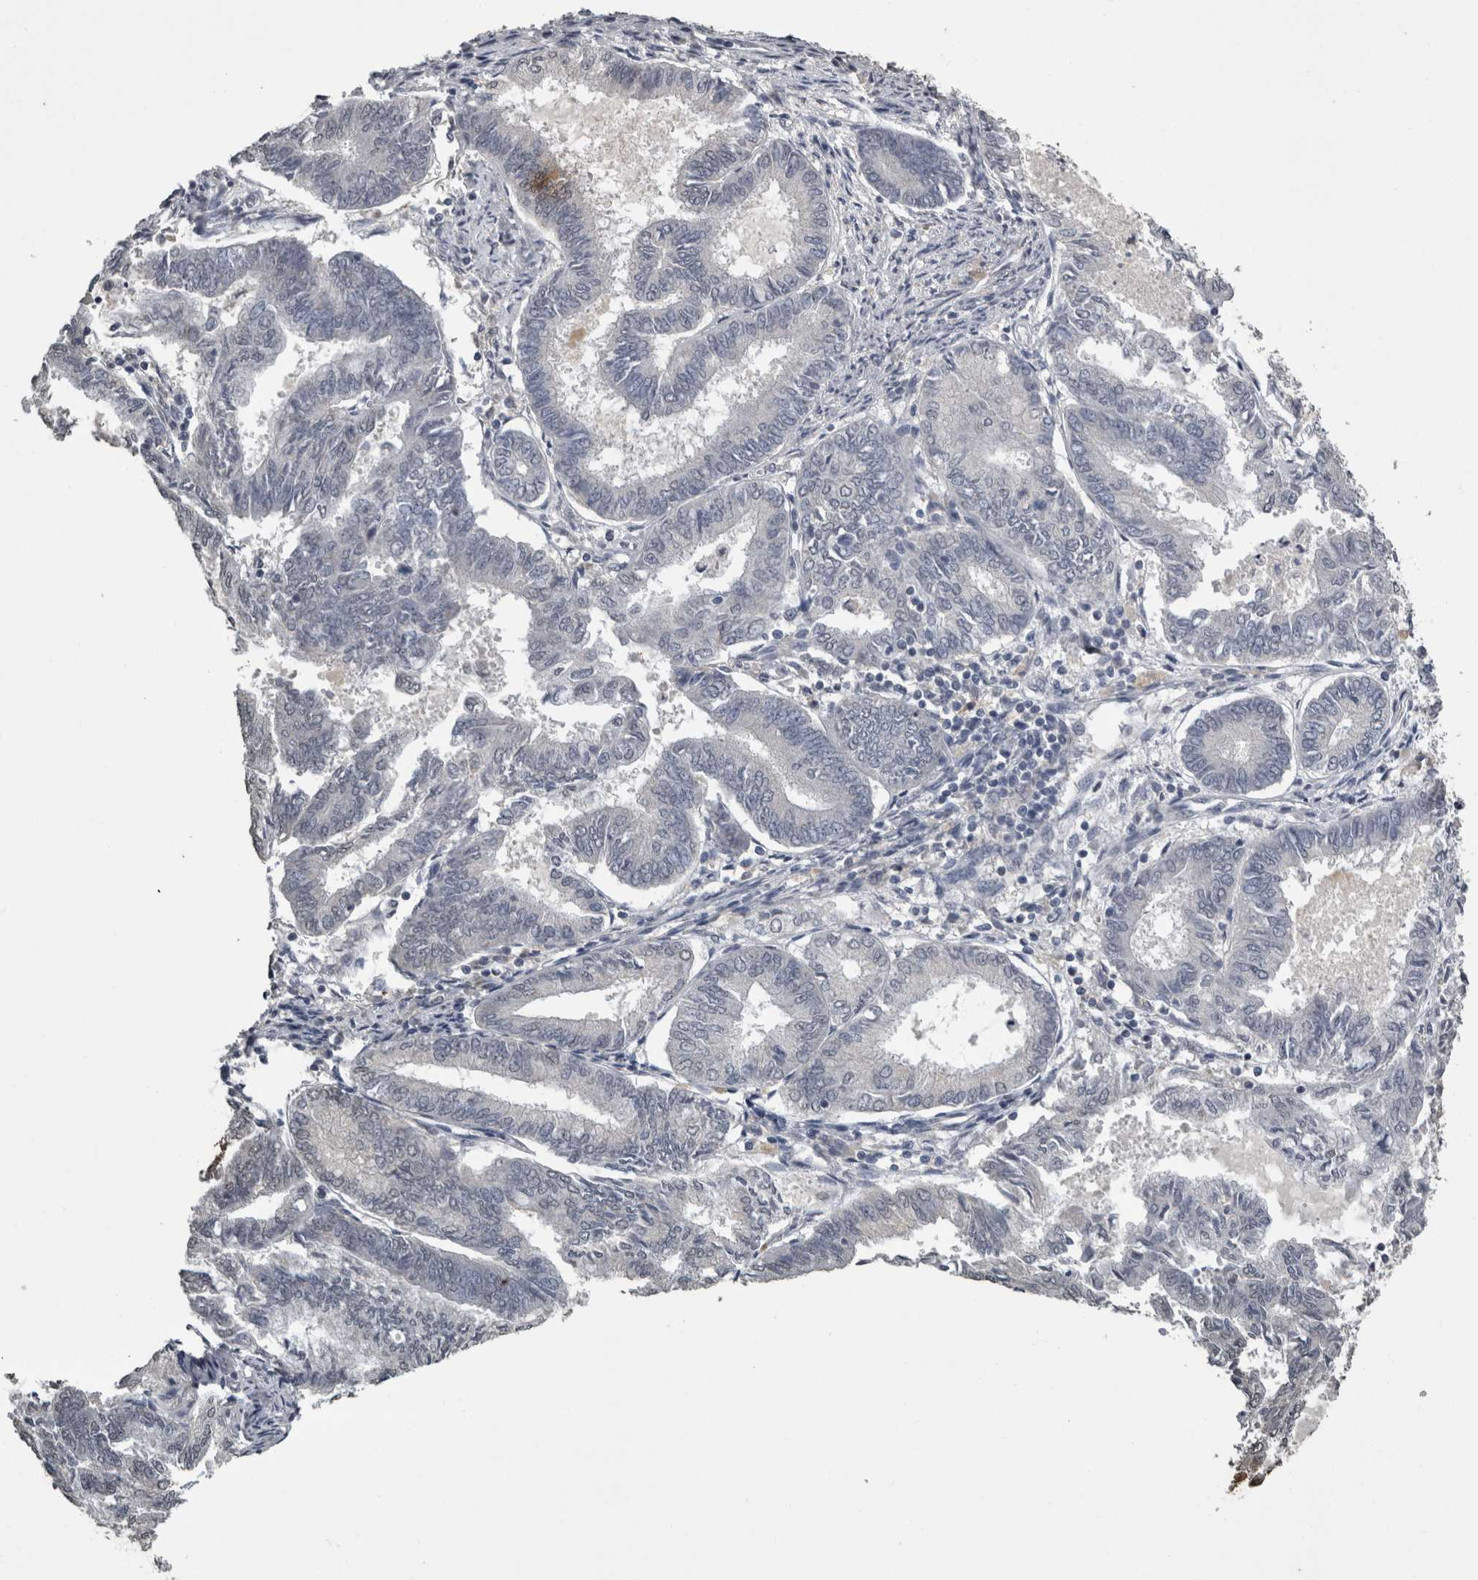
{"staining": {"intensity": "negative", "quantity": "none", "location": "none"}, "tissue": "endometrial cancer", "cell_type": "Tumor cells", "image_type": "cancer", "snomed": [{"axis": "morphology", "description": "Adenocarcinoma, NOS"}, {"axis": "topography", "description": "Endometrium"}], "caption": "Immunohistochemistry histopathology image of human endometrial cancer (adenocarcinoma) stained for a protein (brown), which reveals no positivity in tumor cells.", "gene": "PIK3AP1", "patient": {"sex": "female", "age": 86}}